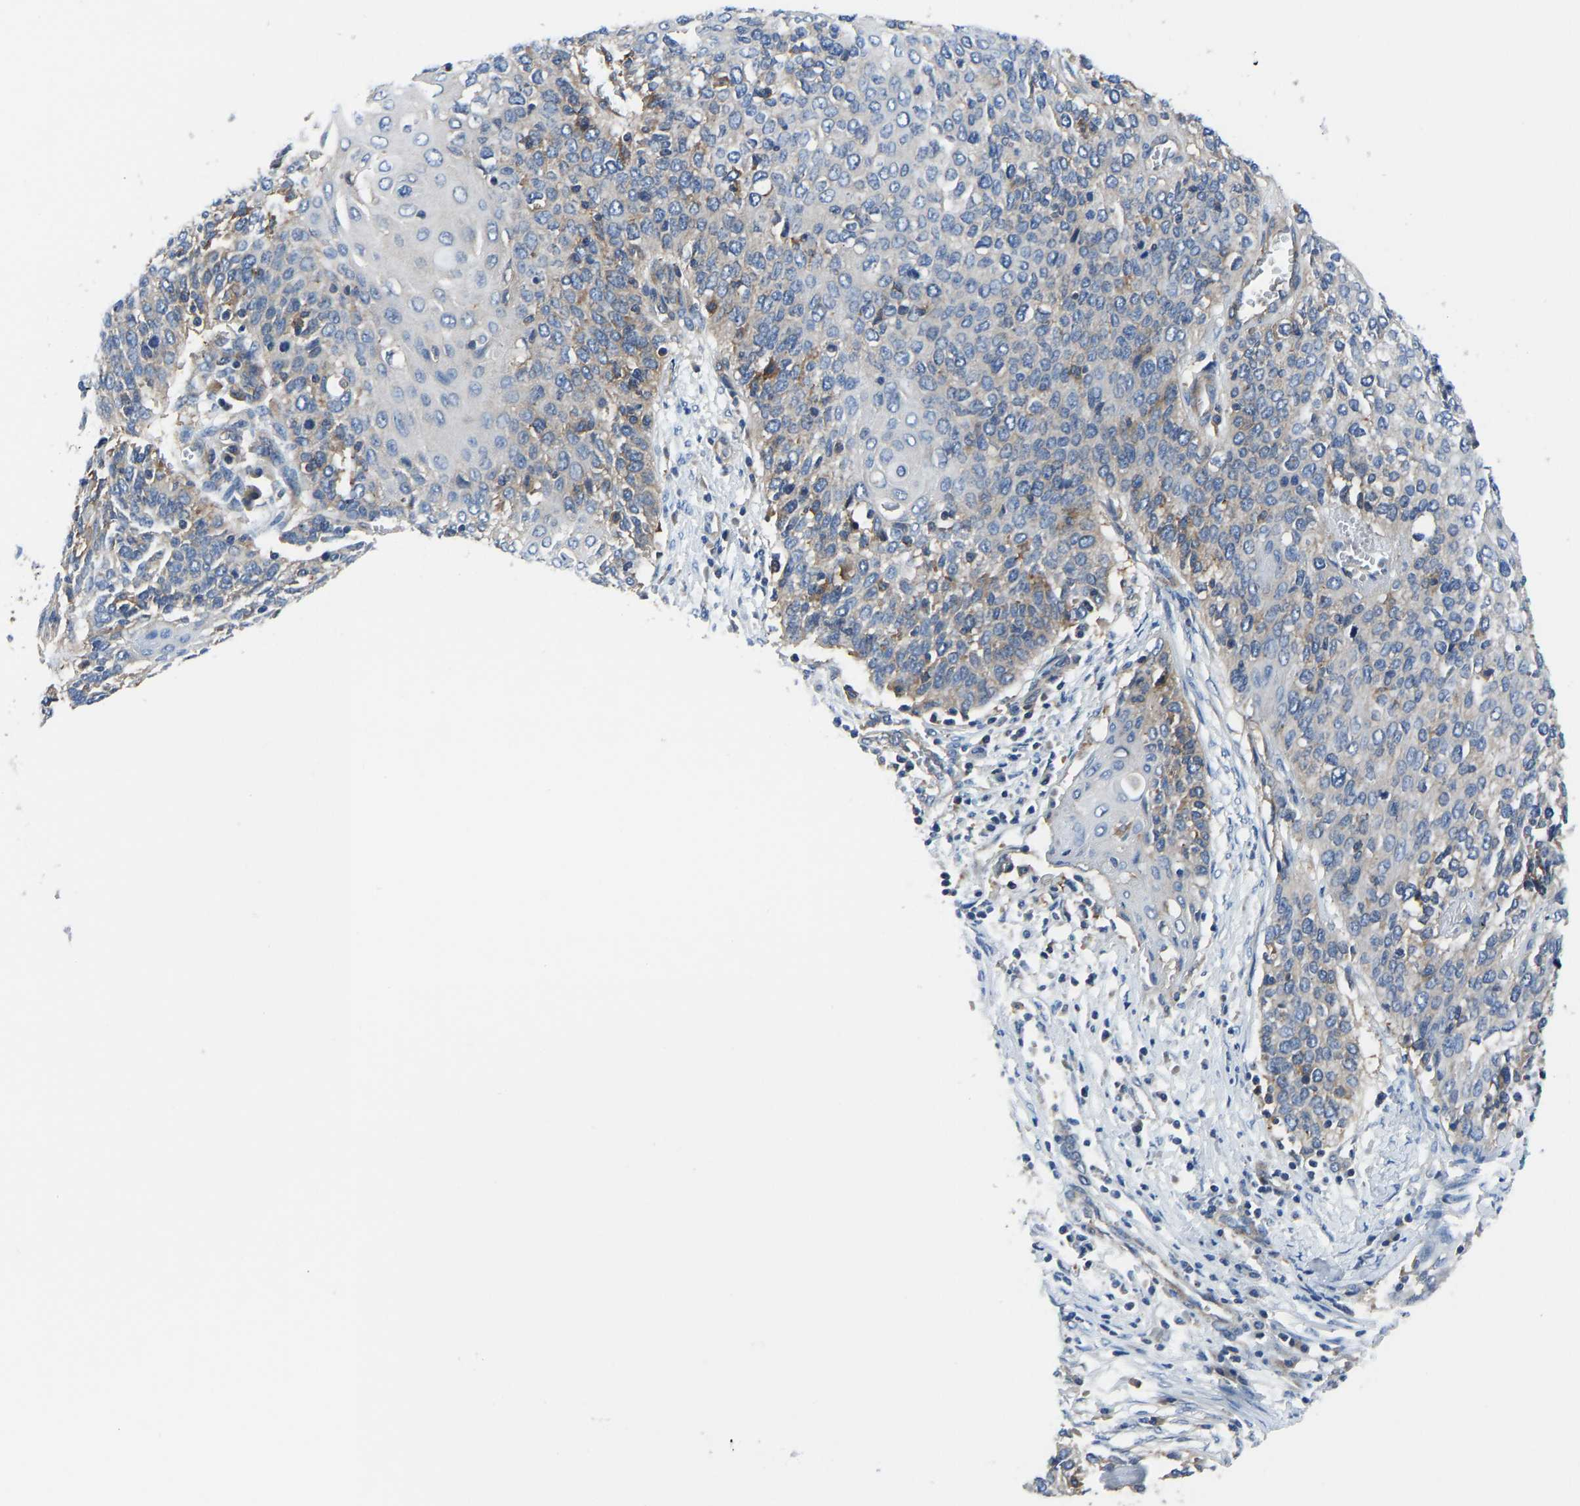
{"staining": {"intensity": "weak", "quantity": "25%-75%", "location": "cytoplasmic/membranous"}, "tissue": "cervical cancer", "cell_type": "Tumor cells", "image_type": "cancer", "snomed": [{"axis": "morphology", "description": "Squamous cell carcinoma, NOS"}, {"axis": "topography", "description": "Cervix"}], "caption": "Human cervical squamous cell carcinoma stained with a brown dye displays weak cytoplasmic/membranous positive positivity in approximately 25%-75% of tumor cells.", "gene": "PRKAR1A", "patient": {"sex": "female", "age": 39}}